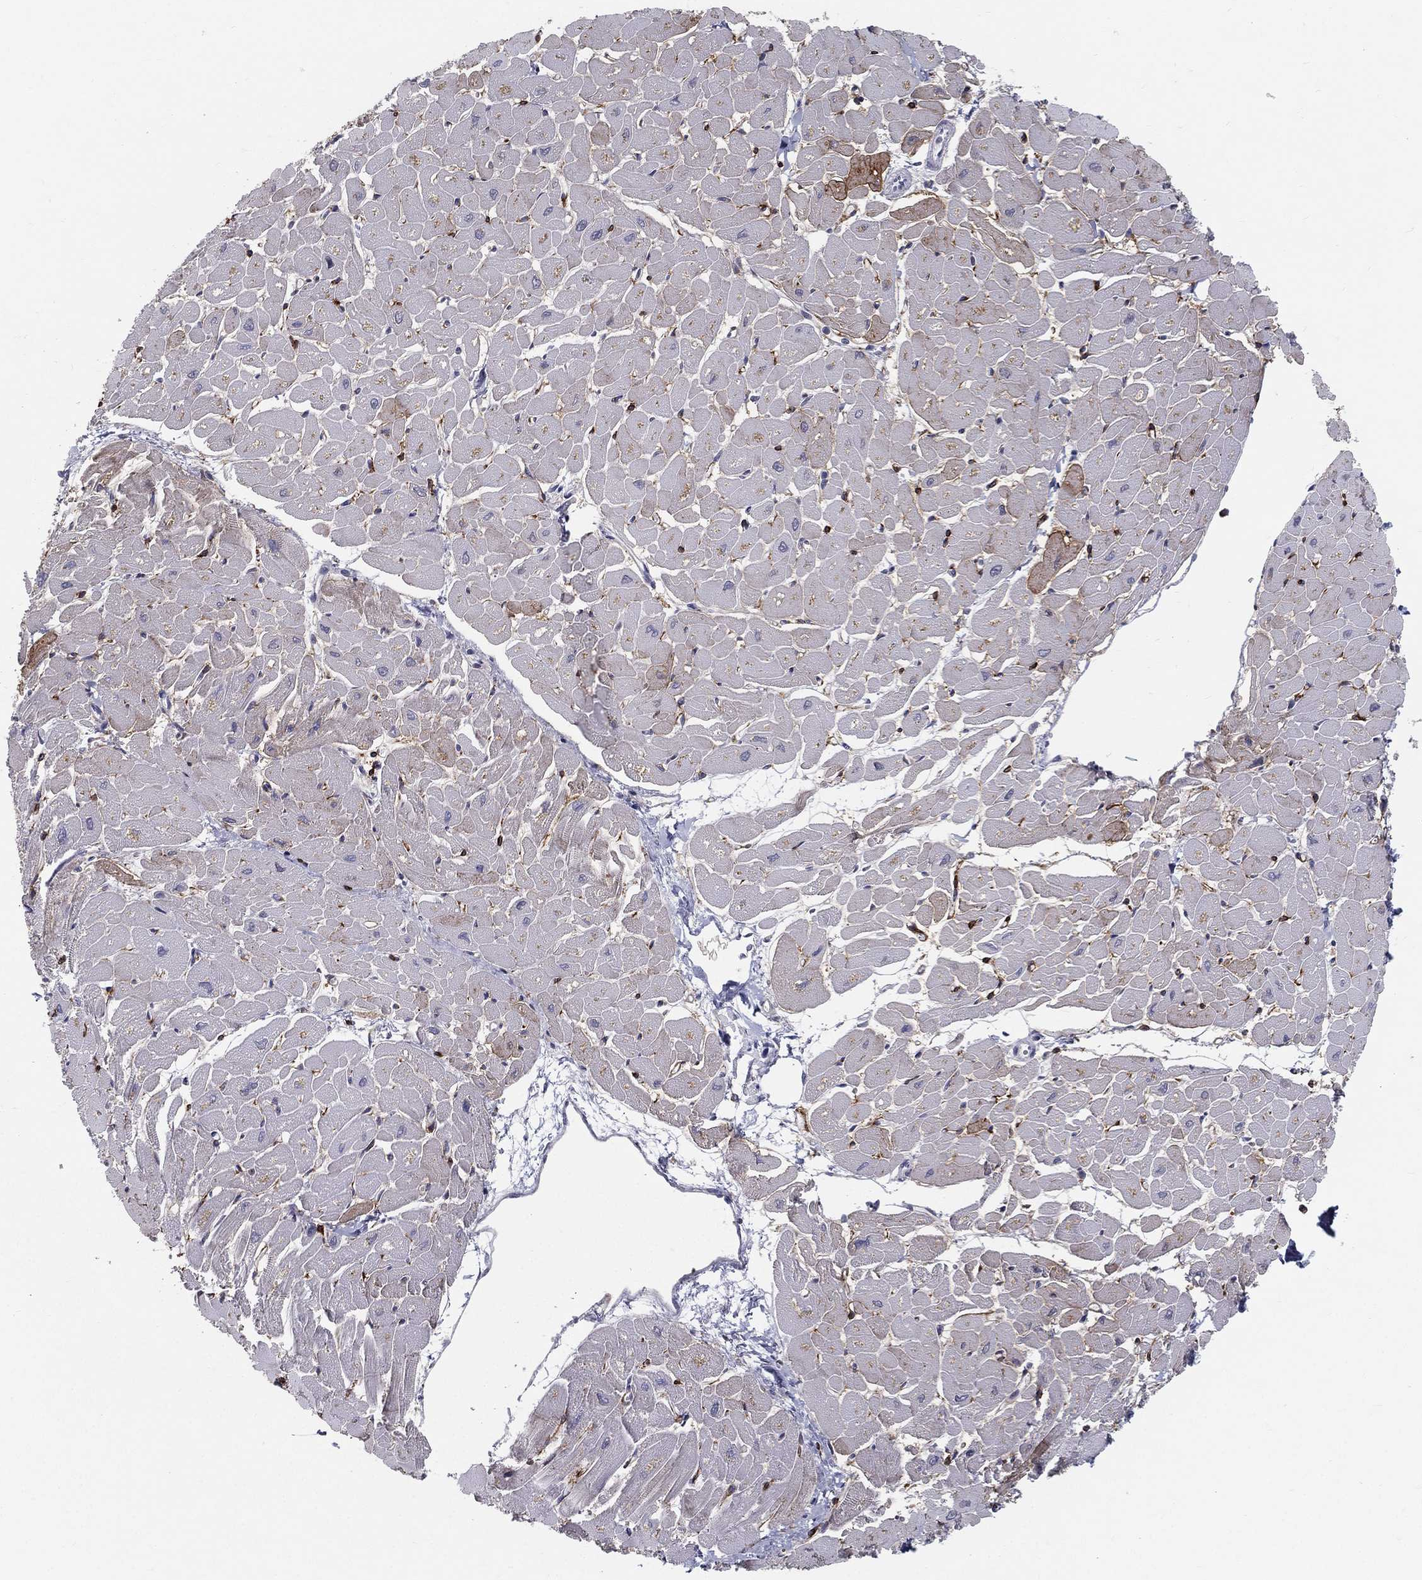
{"staining": {"intensity": "moderate", "quantity": "<25%", "location": "cytoplasmic/membranous"}, "tissue": "heart muscle", "cell_type": "Cardiomyocytes", "image_type": "normal", "snomed": [{"axis": "morphology", "description": "Normal tissue, NOS"}, {"axis": "topography", "description": "Heart"}], "caption": "This micrograph displays IHC staining of benign human heart muscle, with low moderate cytoplasmic/membranous staining in about <25% of cardiomyocytes.", "gene": "ACE2", "patient": {"sex": "male", "age": 57}}